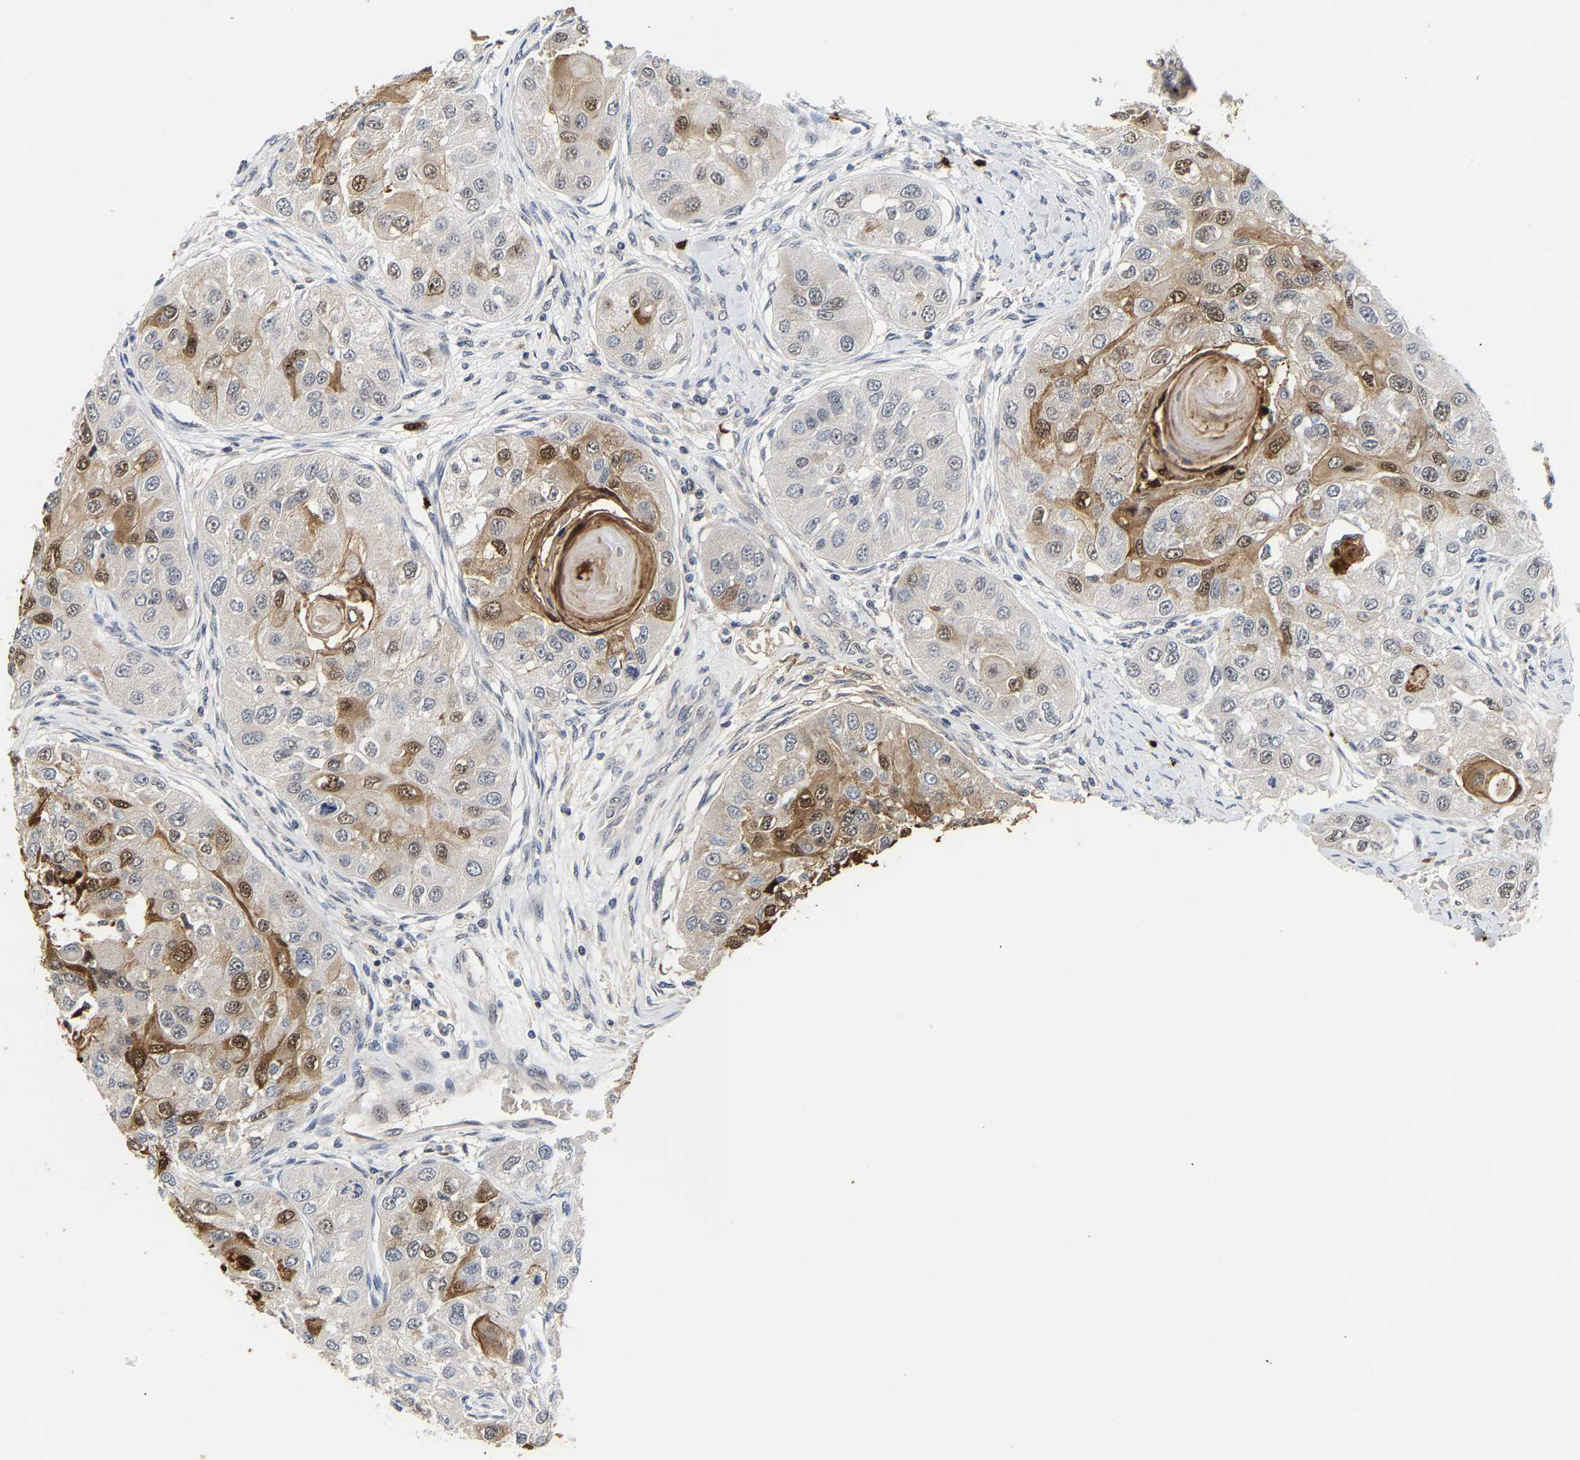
{"staining": {"intensity": "moderate", "quantity": "25%-75%", "location": "cytoplasmic/membranous,nuclear"}, "tissue": "head and neck cancer", "cell_type": "Tumor cells", "image_type": "cancer", "snomed": [{"axis": "morphology", "description": "Normal tissue, NOS"}, {"axis": "morphology", "description": "Squamous cell carcinoma, NOS"}, {"axis": "topography", "description": "Skeletal muscle"}, {"axis": "topography", "description": "Head-Neck"}], "caption": "Moderate cytoplasmic/membranous and nuclear staining is present in approximately 25%-75% of tumor cells in head and neck squamous cell carcinoma. Immunohistochemistry (ihc) stains the protein in brown and the nuclei are stained blue.", "gene": "TDRD7", "patient": {"sex": "male", "age": 51}}